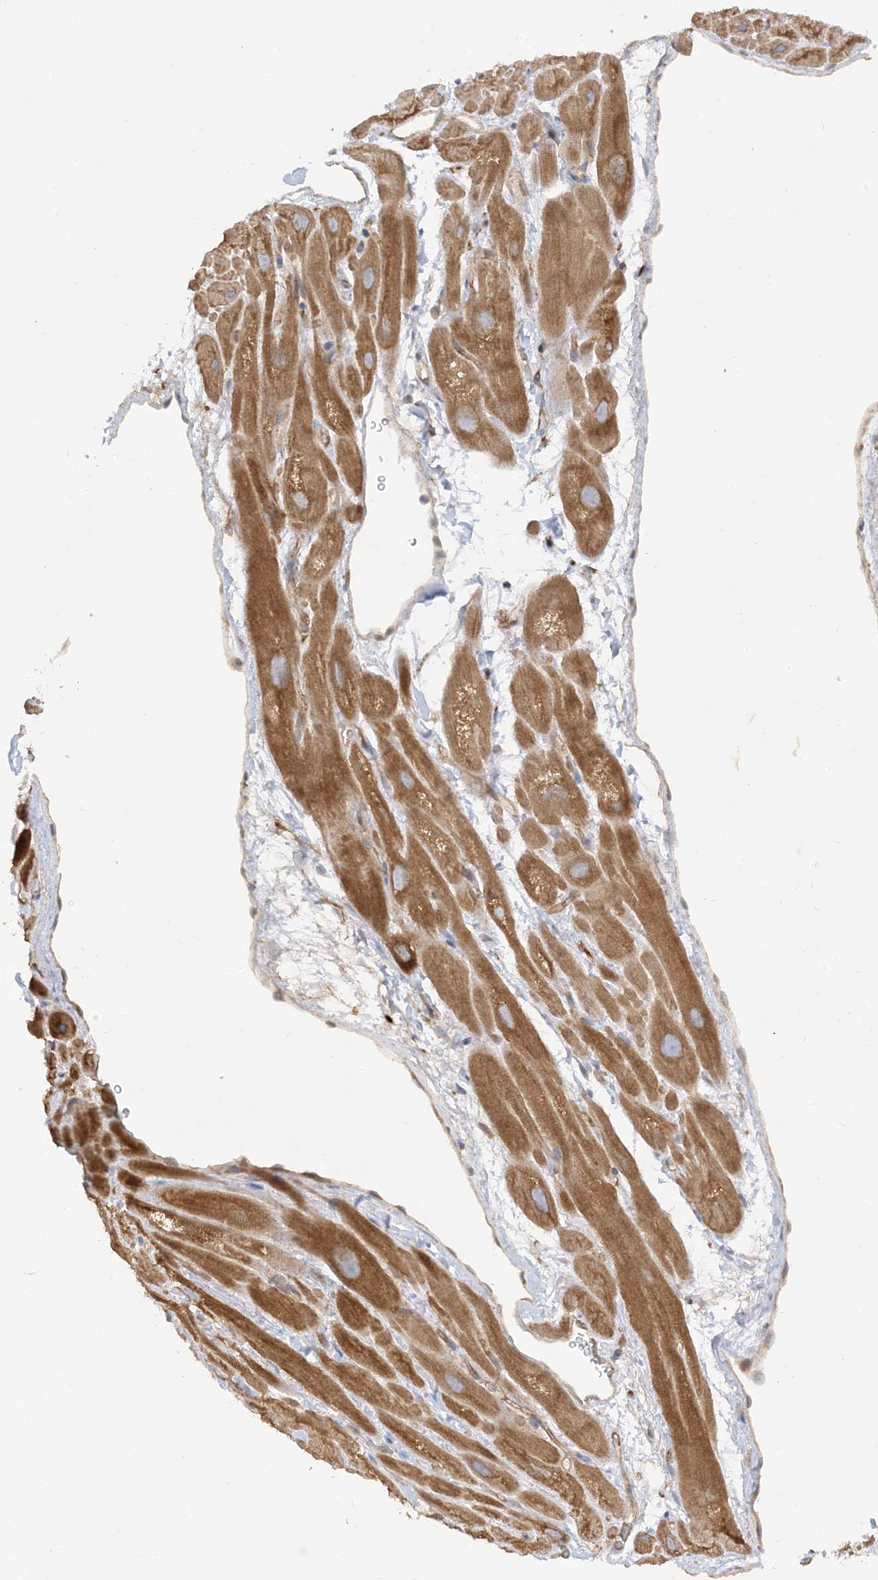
{"staining": {"intensity": "moderate", "quantity": "25%-75%", "location": "cytoplasmic/membranous"}, "tissue": "heart muscle", "cell_type": "Cardiomyocytes", "image_type": "normal", "snomed": [{"axis": "morphology", "description": "Normal tissue, NOS"}, {"axis": "topography", "description": "Heart"}], "caption": "About 25%-75% of cardiomyocytes in normal human heart muscle exhibit moderate cytoplasmic/membranous protein staining as visualized by brown immunohistochemical staining.", "gene": "PHACTR2", "patient": {"sex": "male", "age": 49}}